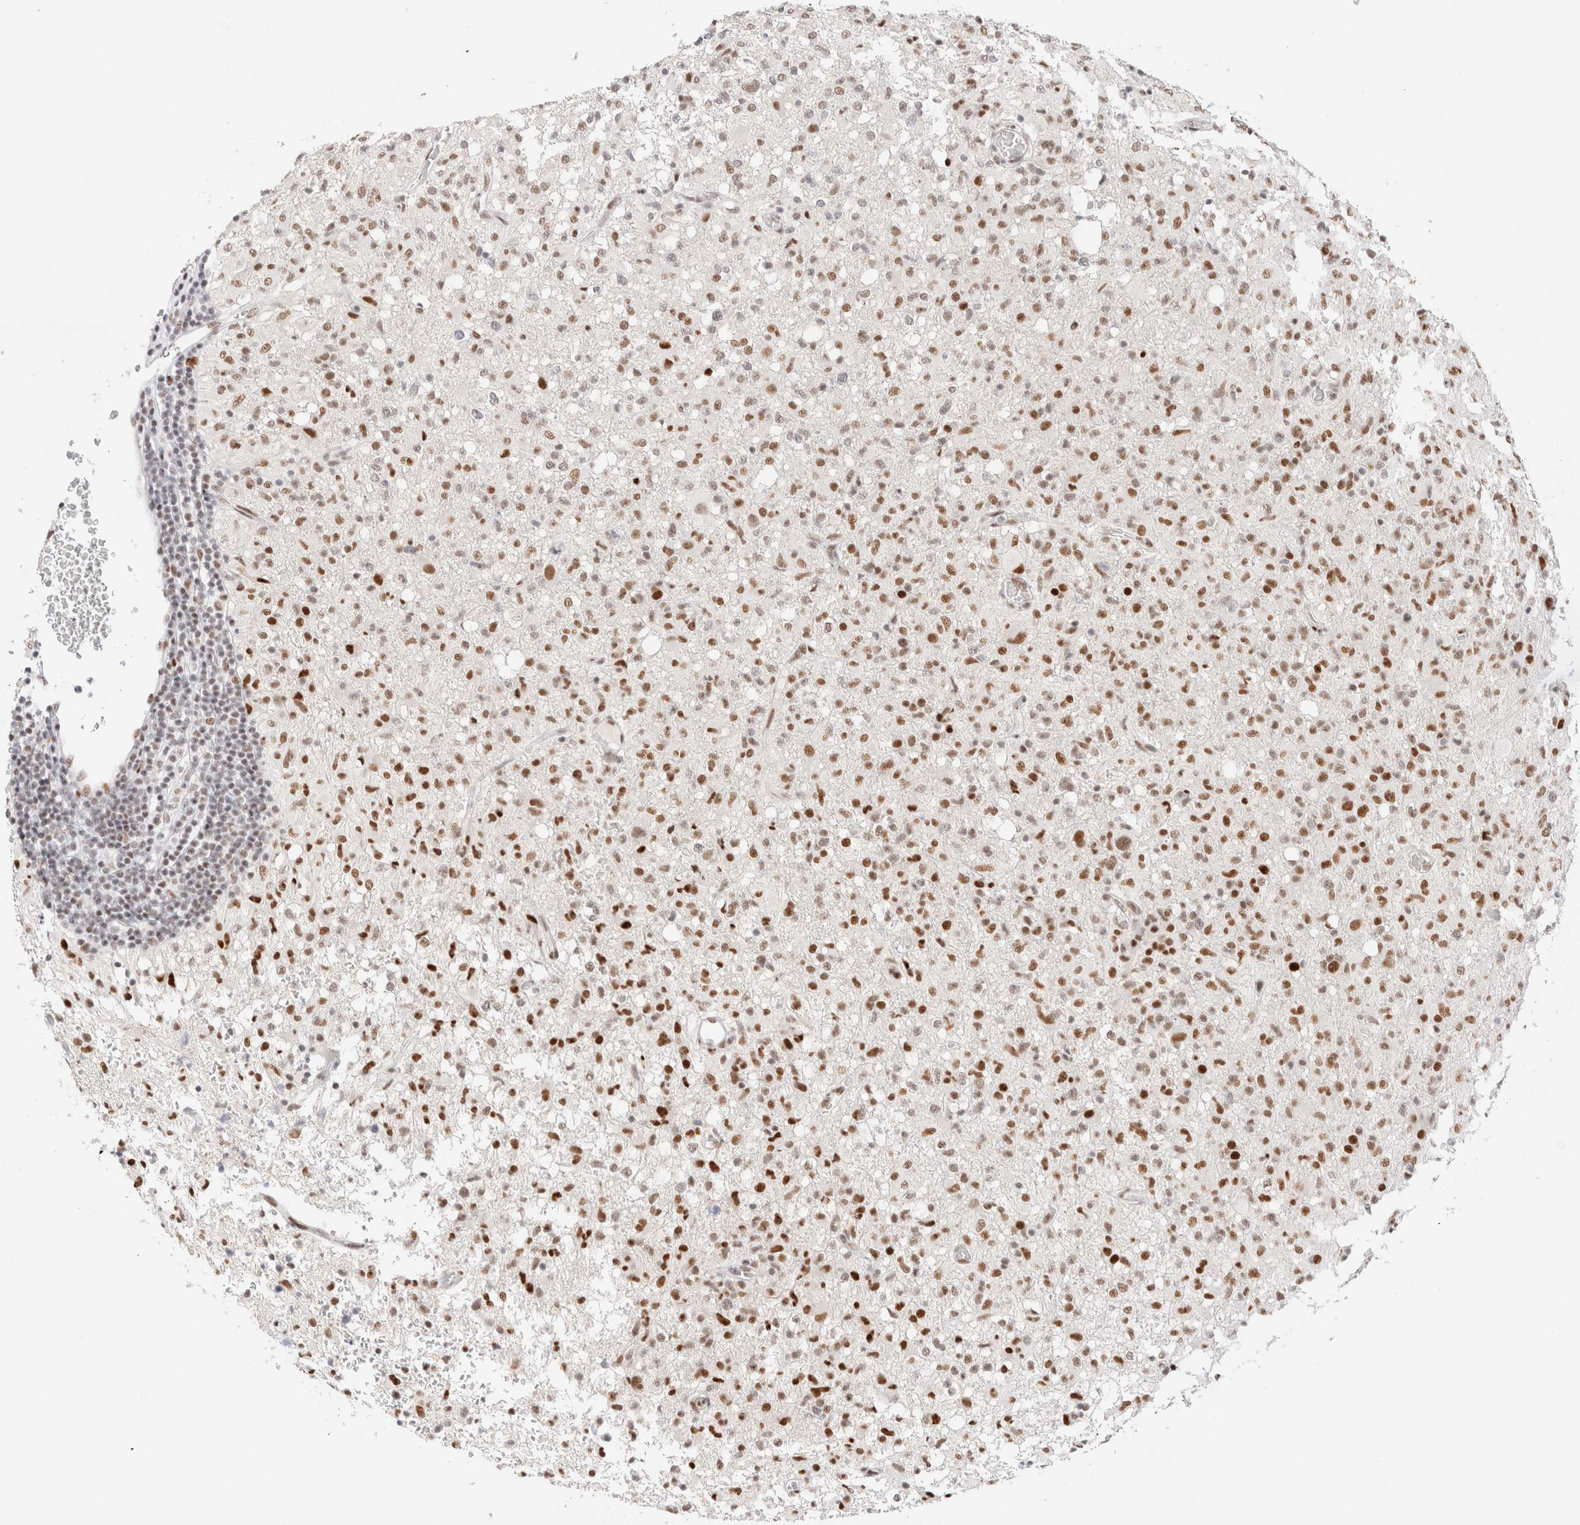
{"staining": {"intensity": "moderate", "quantity": ">75%", "location": "nuclear"}, "tissue": "glioma", "cell_type": "Tumor cells", "image_type": "cancer", "snomed": [{"axis": "morphology", "description": "Glioma, malignant, High grade"}, {"axis": "topography", "description": "Brain"}], "caption": "Protein expression analysis of human high-grade glioma (malignant) reveals moderate nuclear expression in approximately >75% of tumor cells.", "gene": "ZNF282", "patient": {"sex": "female", "age": 57}}